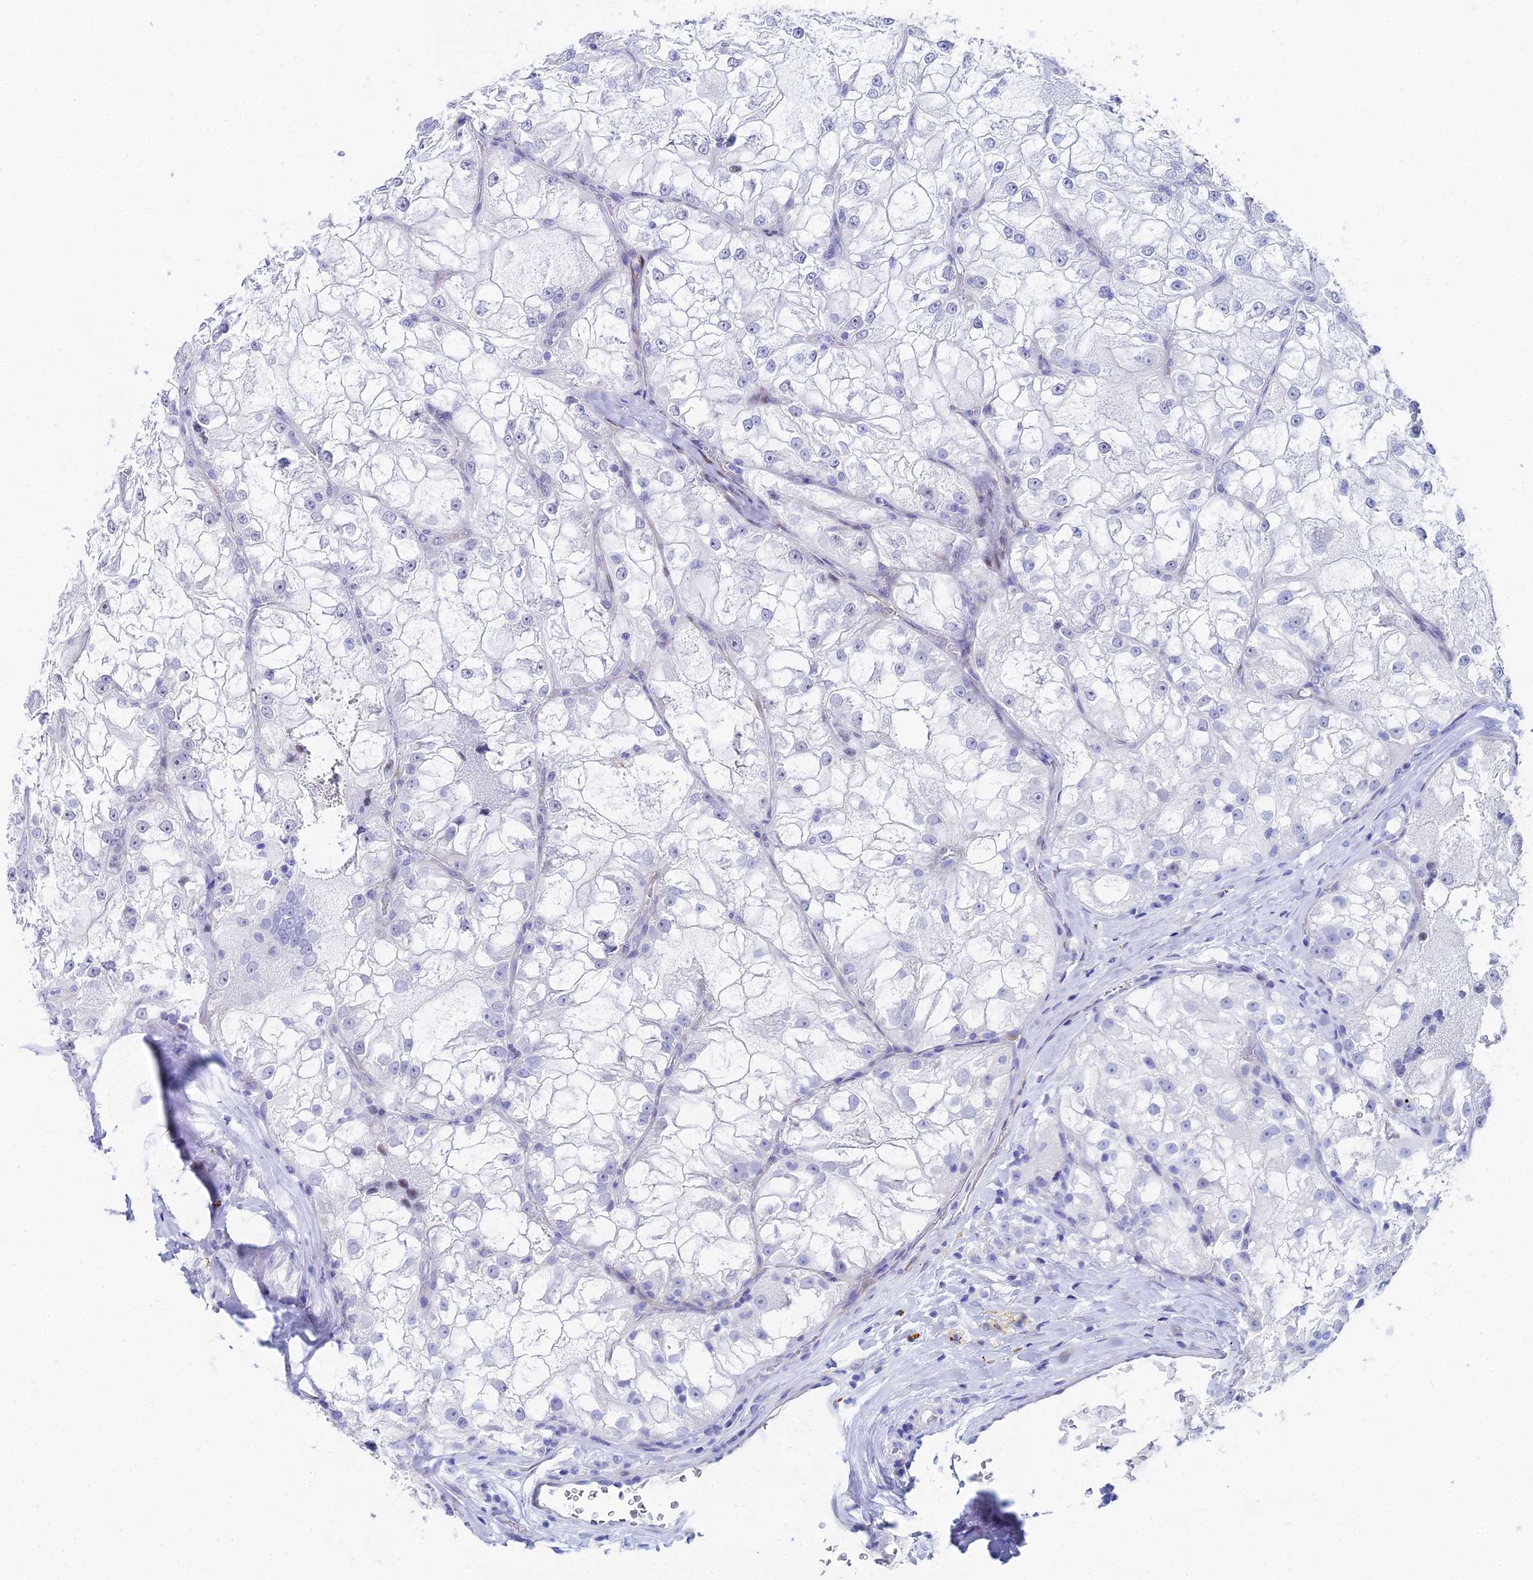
{"staining": {"intensity": "negative", "quantity": "none", "location": "none"}, "tissue": "renal cancer", "cell_type": "Tumor cells", "image_type": "cancer", "snomed": [{"axis": "morphology", "description": "Adenocarcinoma, NOS"}, {"axis": "topography", "description": "Kidney"}], "caption": "Immunohistochemical staining of human renal cancer (adenocarcinoma) demonstrates no significant staining in tumor cells.", "gene": "HSPA1L", "patient": {"sex": "female", "age": 72}}